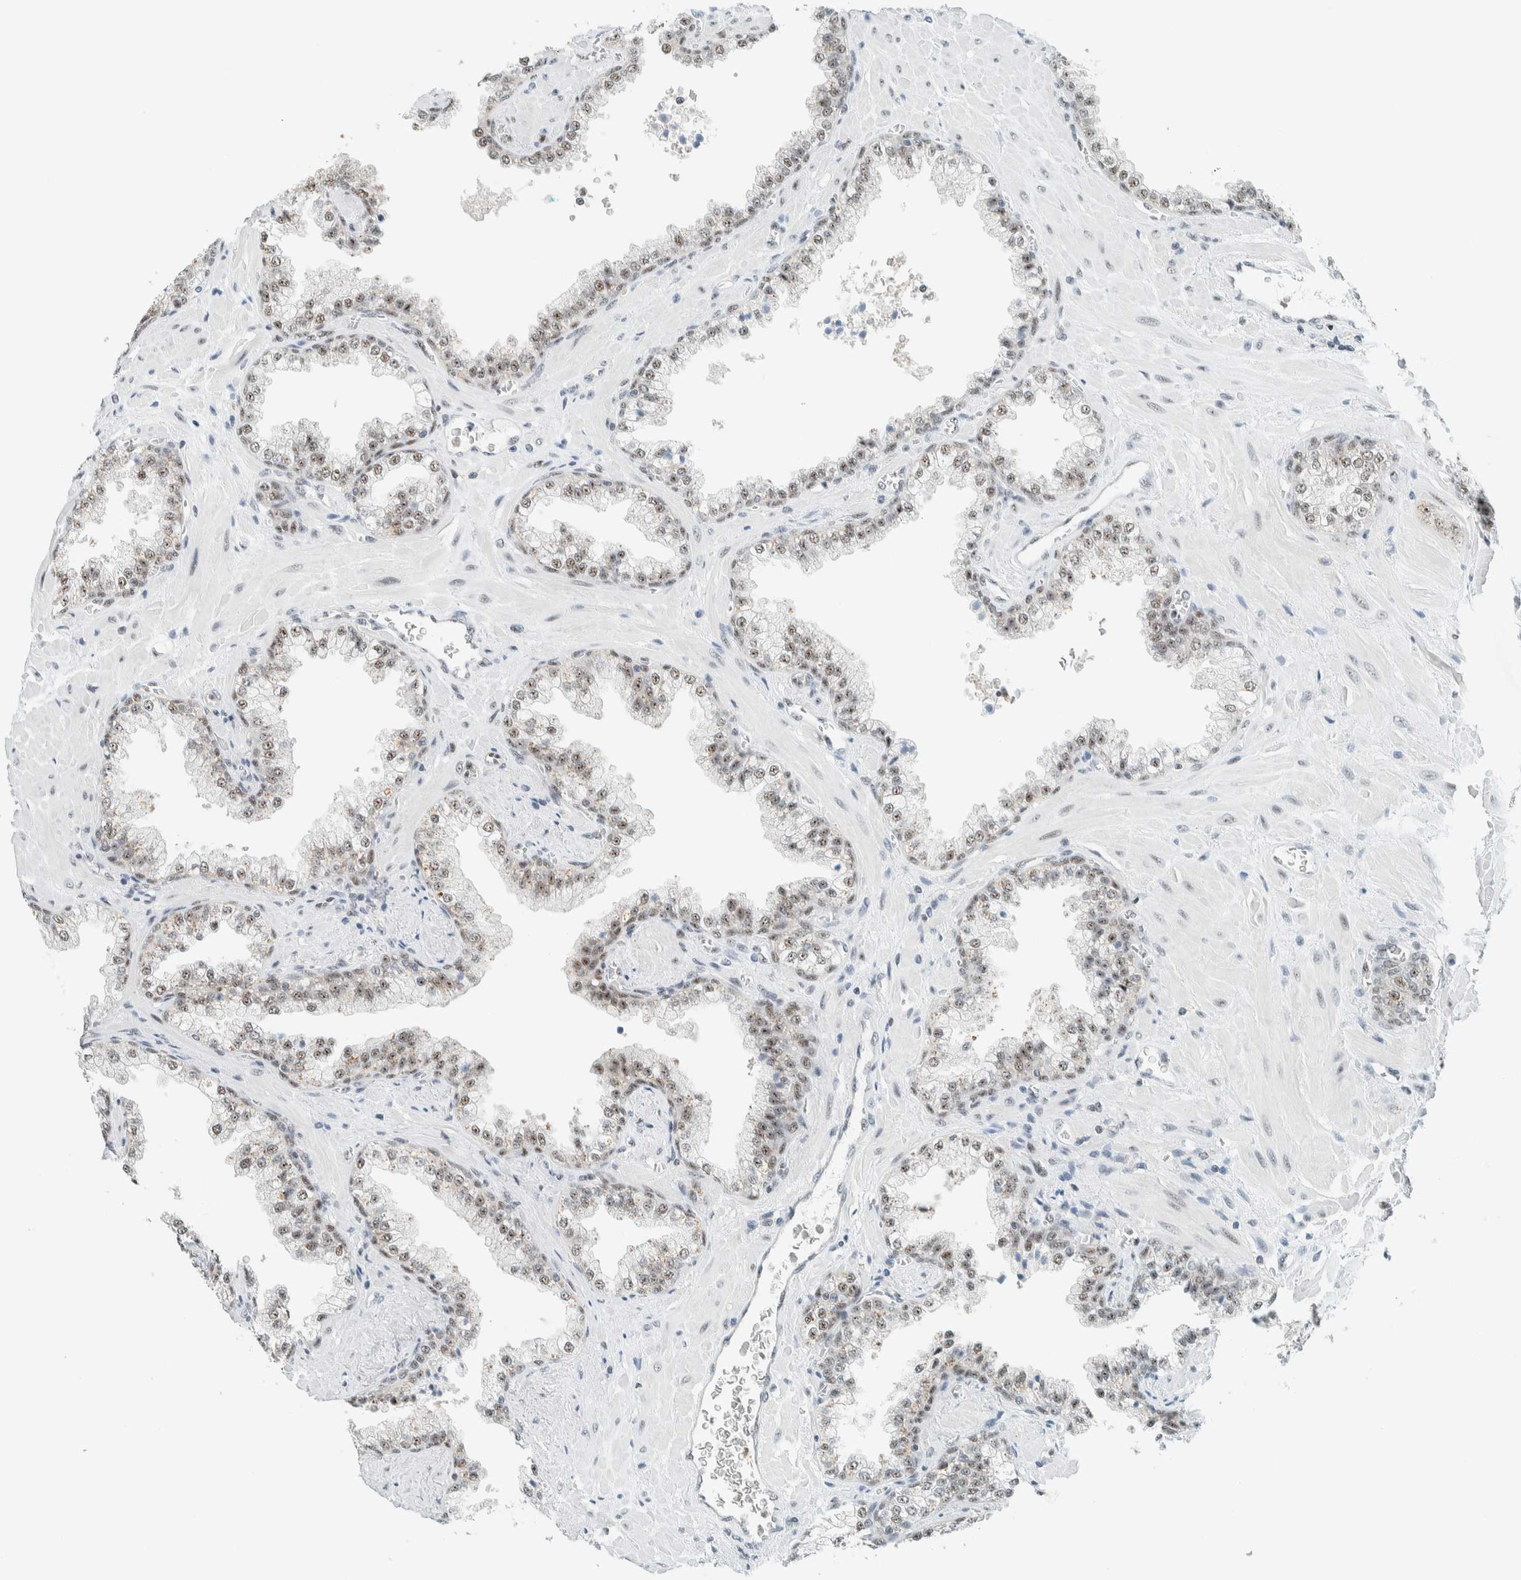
{"staining": {"intensity": "weak", "quantity": "<25%", "location": "nuclear"}, "tissue": "prostate cancer", "cell_type": "Tumor cells", "image_type": "cancer", "snomed": [{"axis": "morphology", "description": "Adenocarcinoma, Low grade"}, {"axis": "topography", "description": "Prostate"}], "caption": "Immunohistochemistry photomicrograph of prostate cancer (adenocarcinoma (low-grade)) stained for a protein (brown), which displays no expression in tumor cells.", "gene": "CYSRT1", "patient": {"sex": "male", "age": 71}}